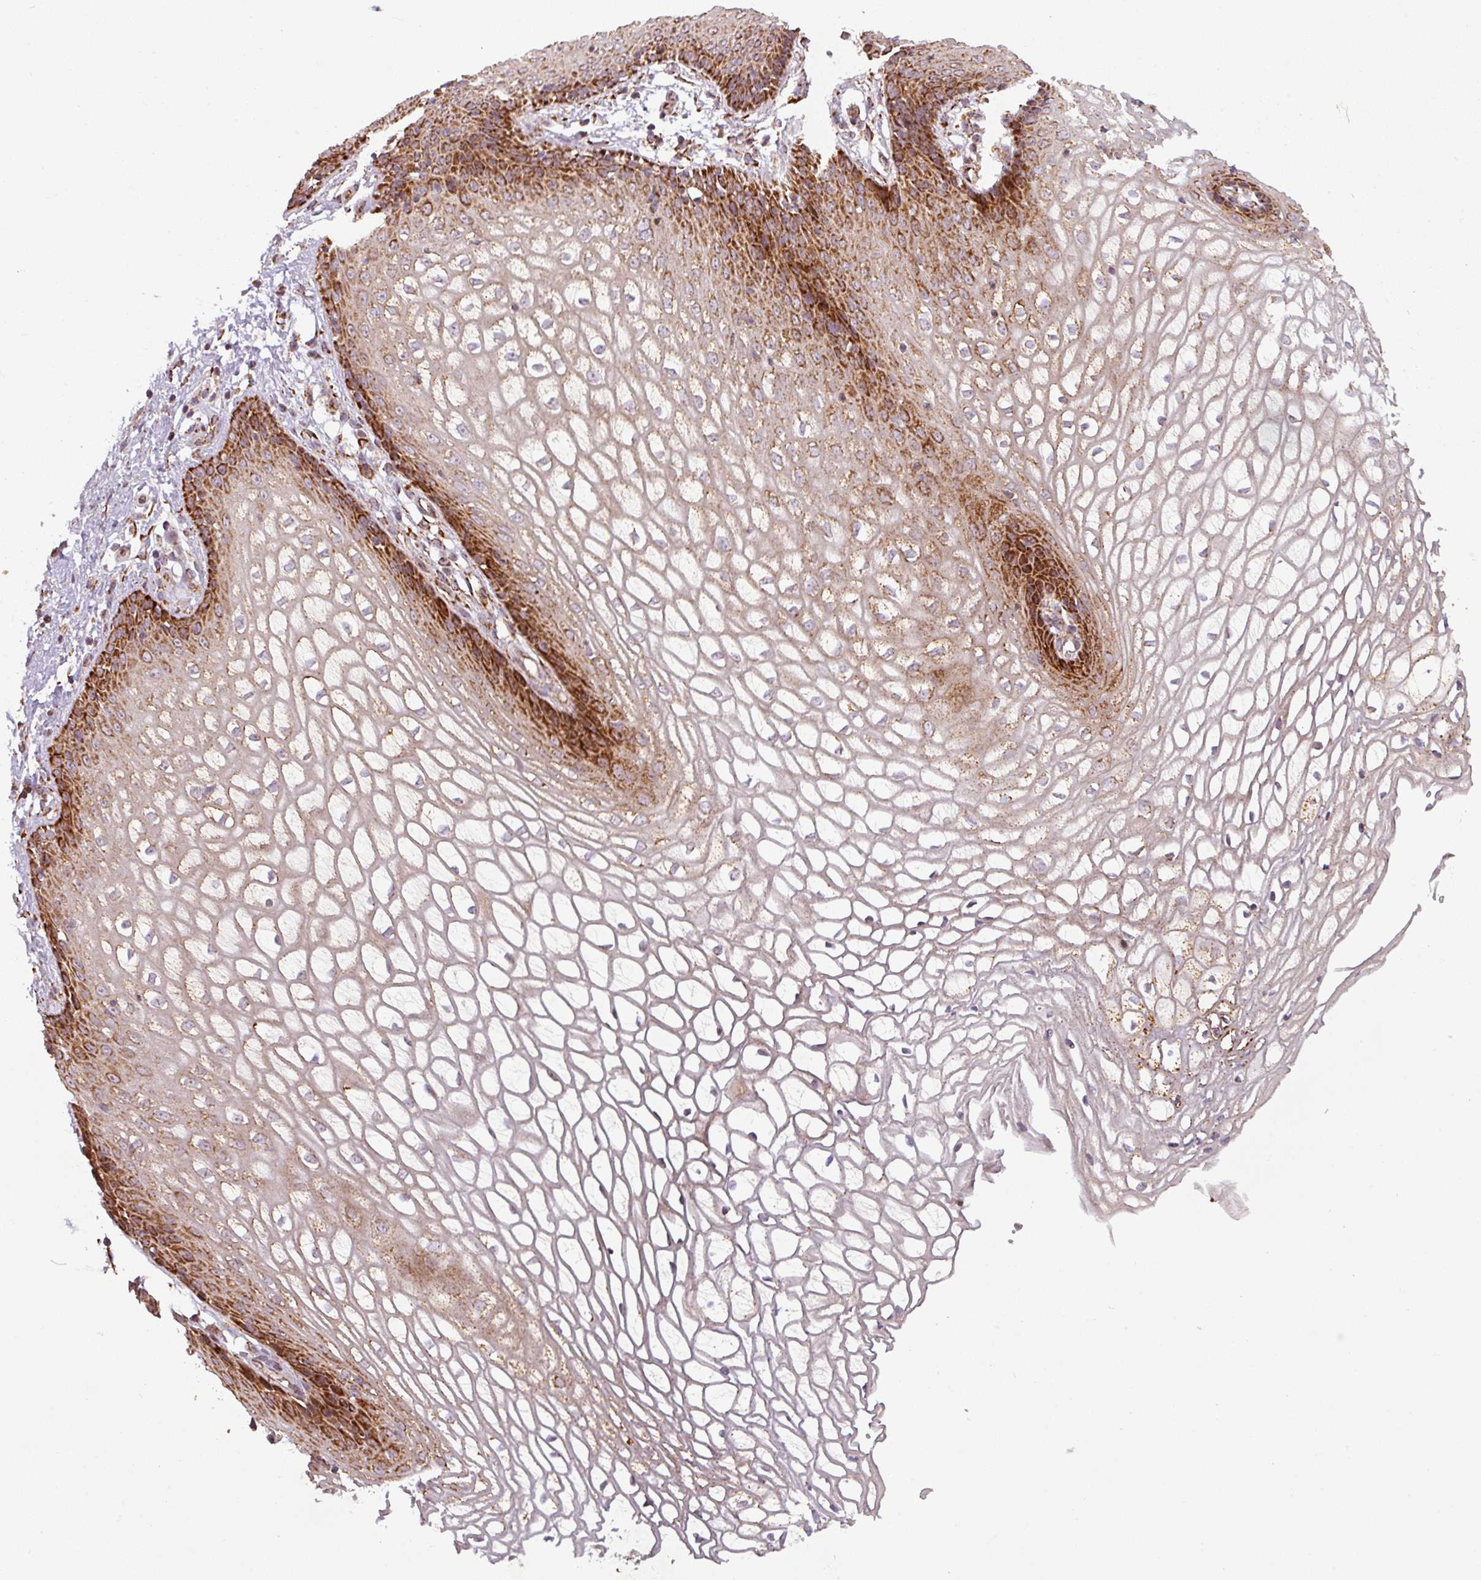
{"staining": {"intensity": "strong", "quantity": "25%-75%", "location": "cytoplasmic/membranous"}, "tissue": "vagina", "cell_type": "Squamous epithelial cells", "image_type": "normal", "snomed": [{"axis": "morphology", "description": "Normal tissue, NOS"}, {"axis": "topography", "description": "Vagina"}], "caption": "Immunohistochemistry (IHC) of unremarkable vagina demonstrates high levels of strong cytoplasmic/membranous staining in about 25%-75% of squamous epithelial cells.", "gene": "GPD2", "patient": {"sex": "female", "age": 34}}